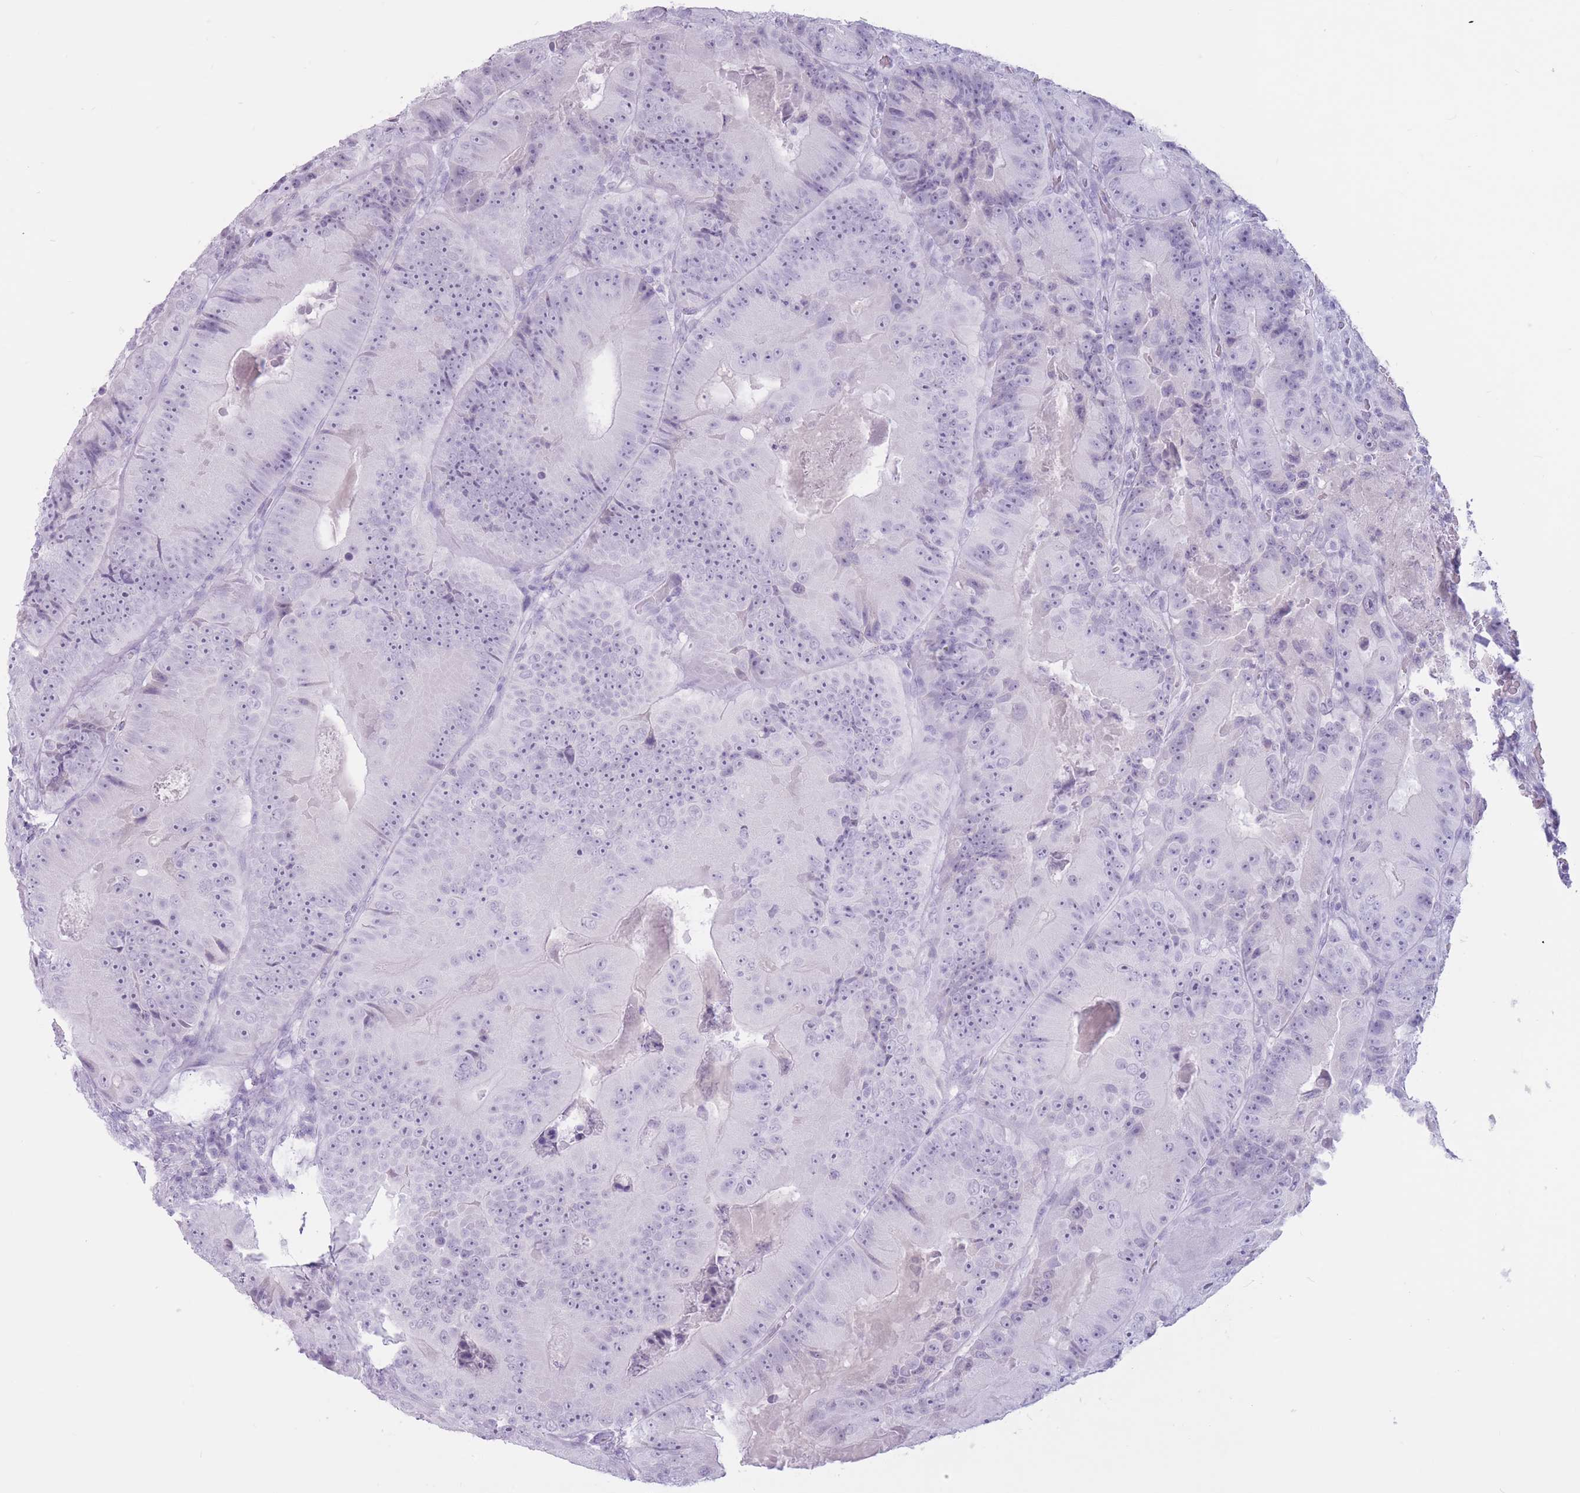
{"staining": {"intensity": "negative", "quantity": "none", "location": "none"}, "tissue": "colorectal cancer", "cell_type": "Tumor cells", "image_type": "cancer", "snomed": [{"axis": "morphology", "description": "Adenocarcinoma, NOS"}, {"axis": "topography", "description": "Colon"}], "caption": "This image is of colorectal adenocarcinoma stained with immunohistochemistry (IHC) to label a protein in brown with the nuclei are counter-stained blue. There is no staining in tumor cells. (IHC, brightfield microscopy, high magnification).", "gene": "PNMA3", "patient": {"sex": "female", "age": 86}}